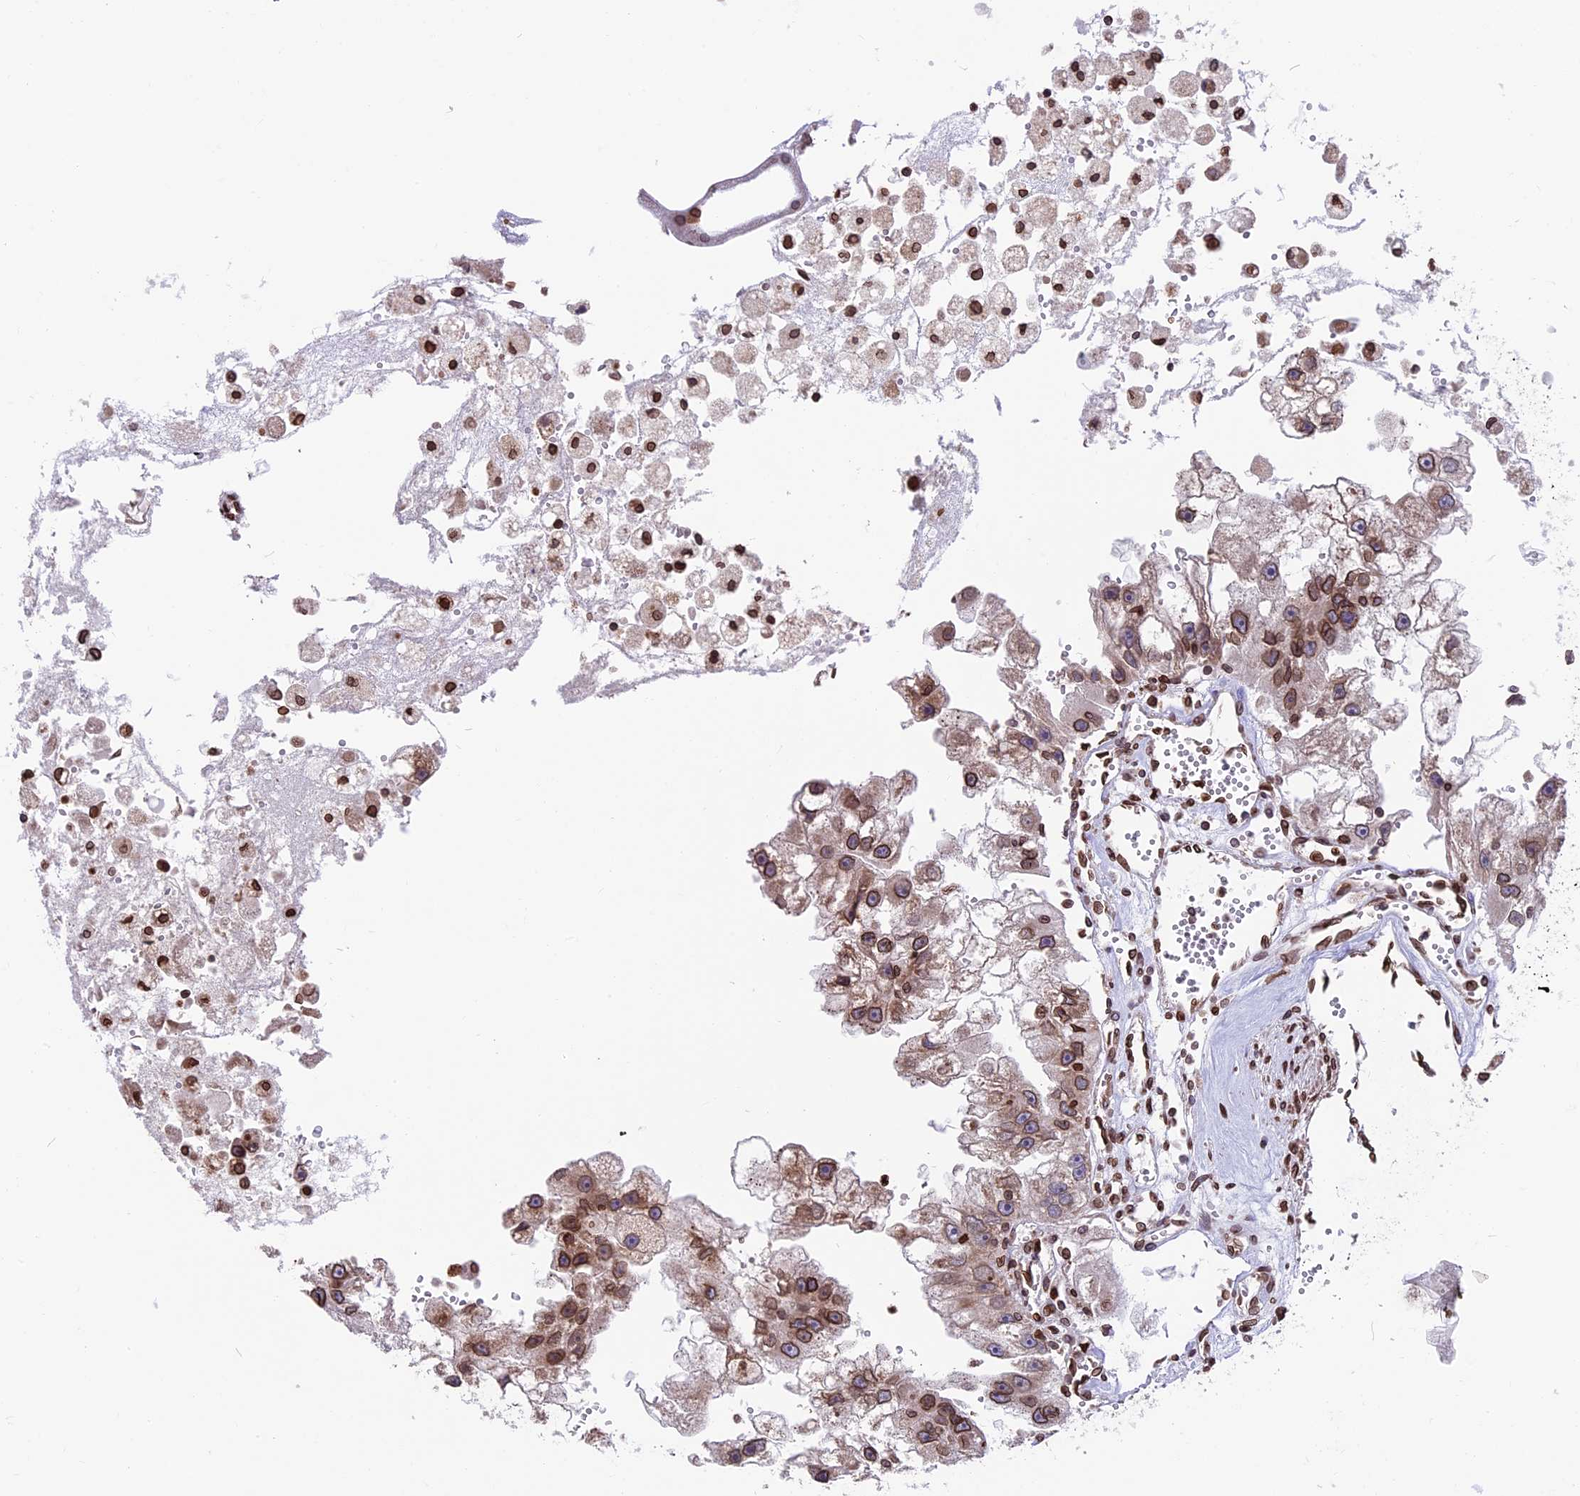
{"staining": {"intensity": "strong", "quantity": ">75%", "location": "cytoplasmic/membranous,nuclear"}, "tissue": "renal cancer", "cell_type": "Tumor cells", "image_type": "cancer", "snomed": [{"axis": "morphology", "description": "Adenocarcinoma, NOS"}, {"axis": "topography", "description": "Kidney"}], "caption": "Approximately >75% of tumor cells in human renal cancer demonstrate strong cytoplasmic/membranous and nuclear protein expression as visualized by brown immunohistochemical staining.", "gene": "PTCHD4", "patient": {"sex": "male", "age": 63}}